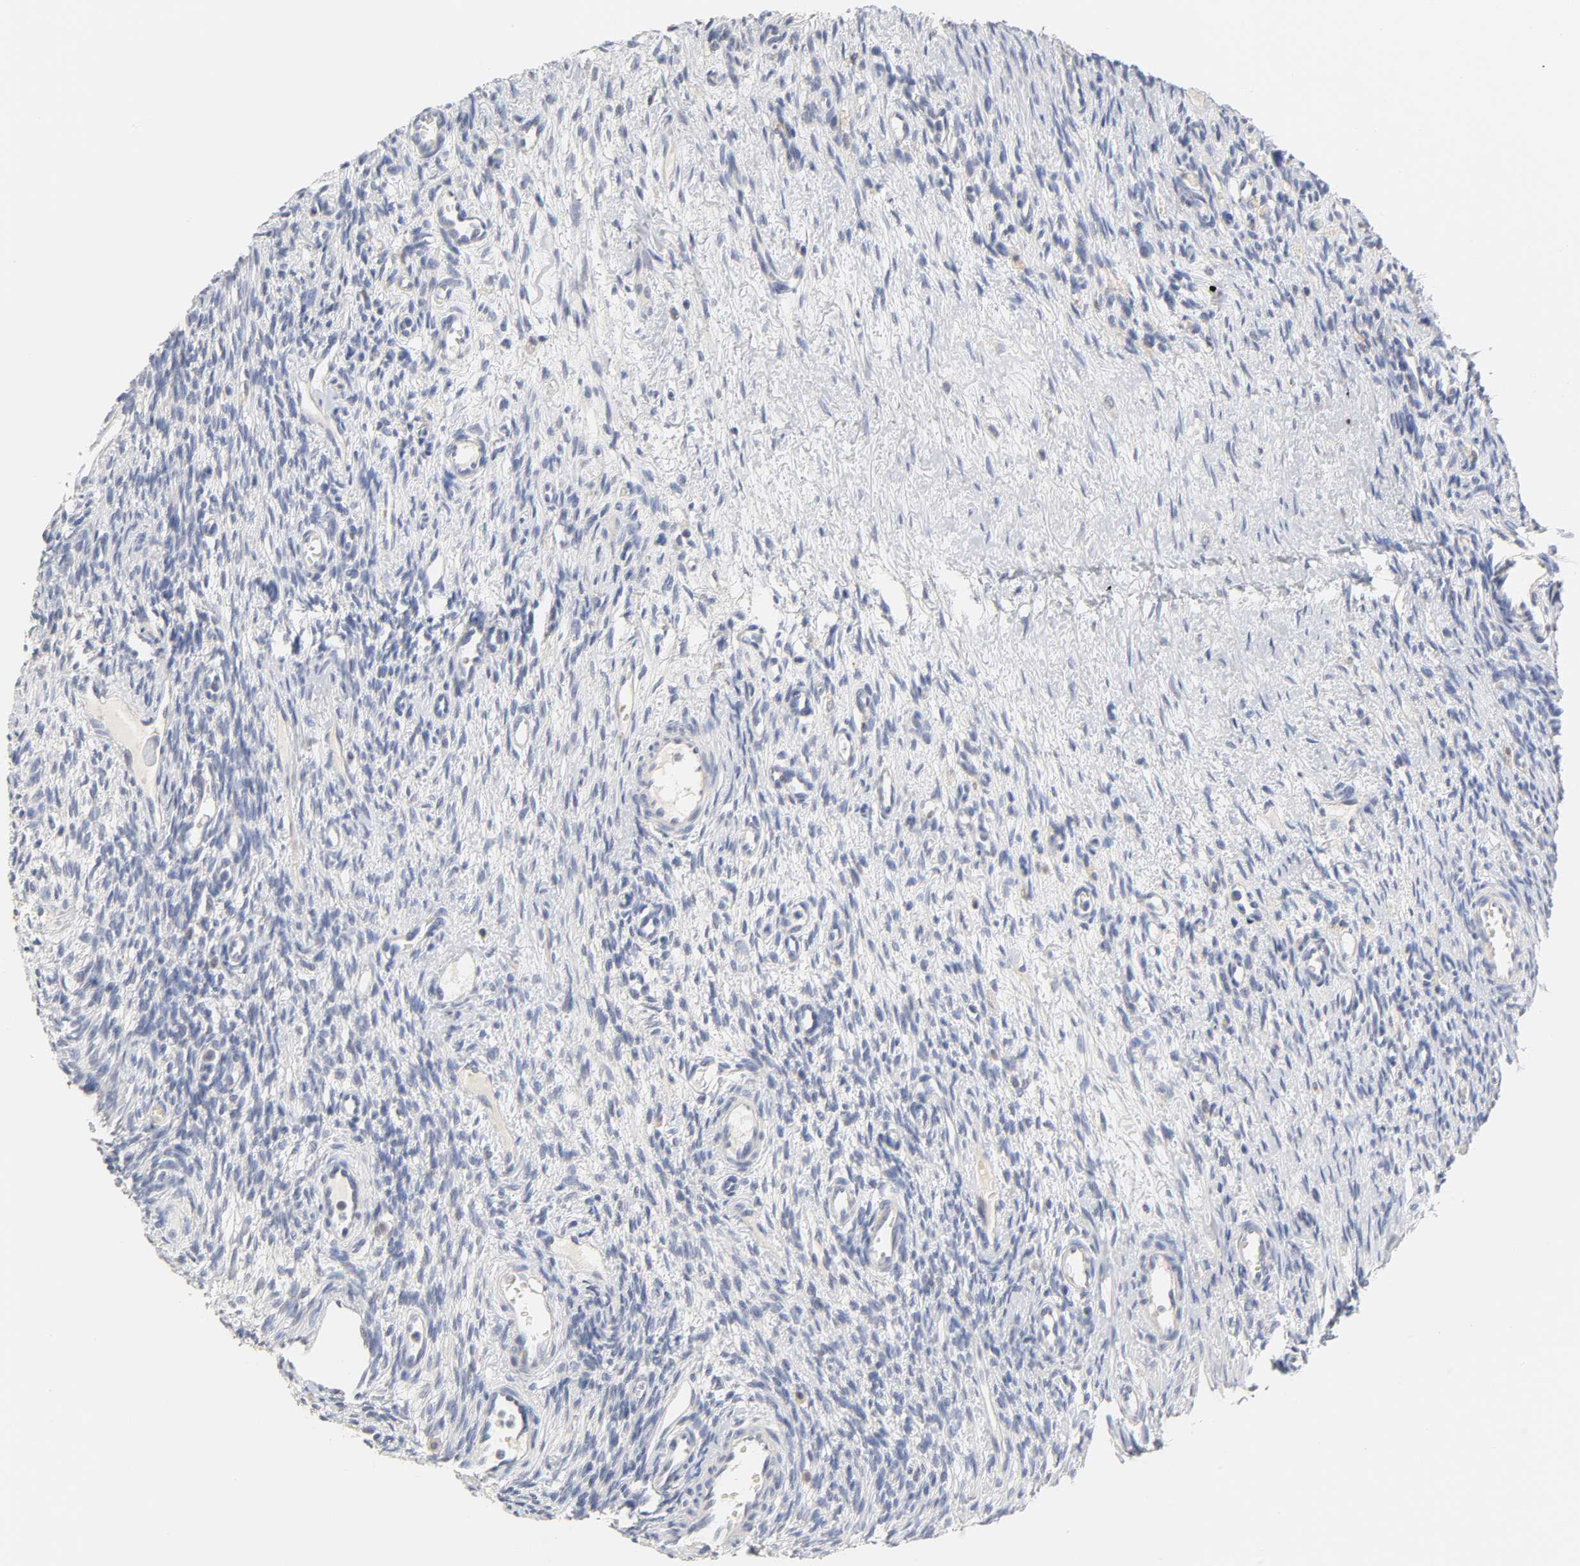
{"staining": {"intensity": "negative", "quantity": "none", "location": "none"}, "tissue": "ovary", "cell_type": "Ovarian stroma cells", "image_type": "normal", "snomed": [{"axis": "morphology", "description": "Normal tissue, NOS"}, {"axis": "topography", "description": "Ovary"}], "caption": "Immunohistochemistry (IHC) histopathology image of normal ovary: ovary stained with DAB shows no significant protein expression in ovarian stroma cells. (Stains: DAB (3,3'-diaminobenzidine) immunohistochemistry (IHC) with hematoxylin counter stain, Microscopy: brightfield microscopy at high magnification).", "gene": "OVOL1", "patient": {"sex": "female", "age": 33}}